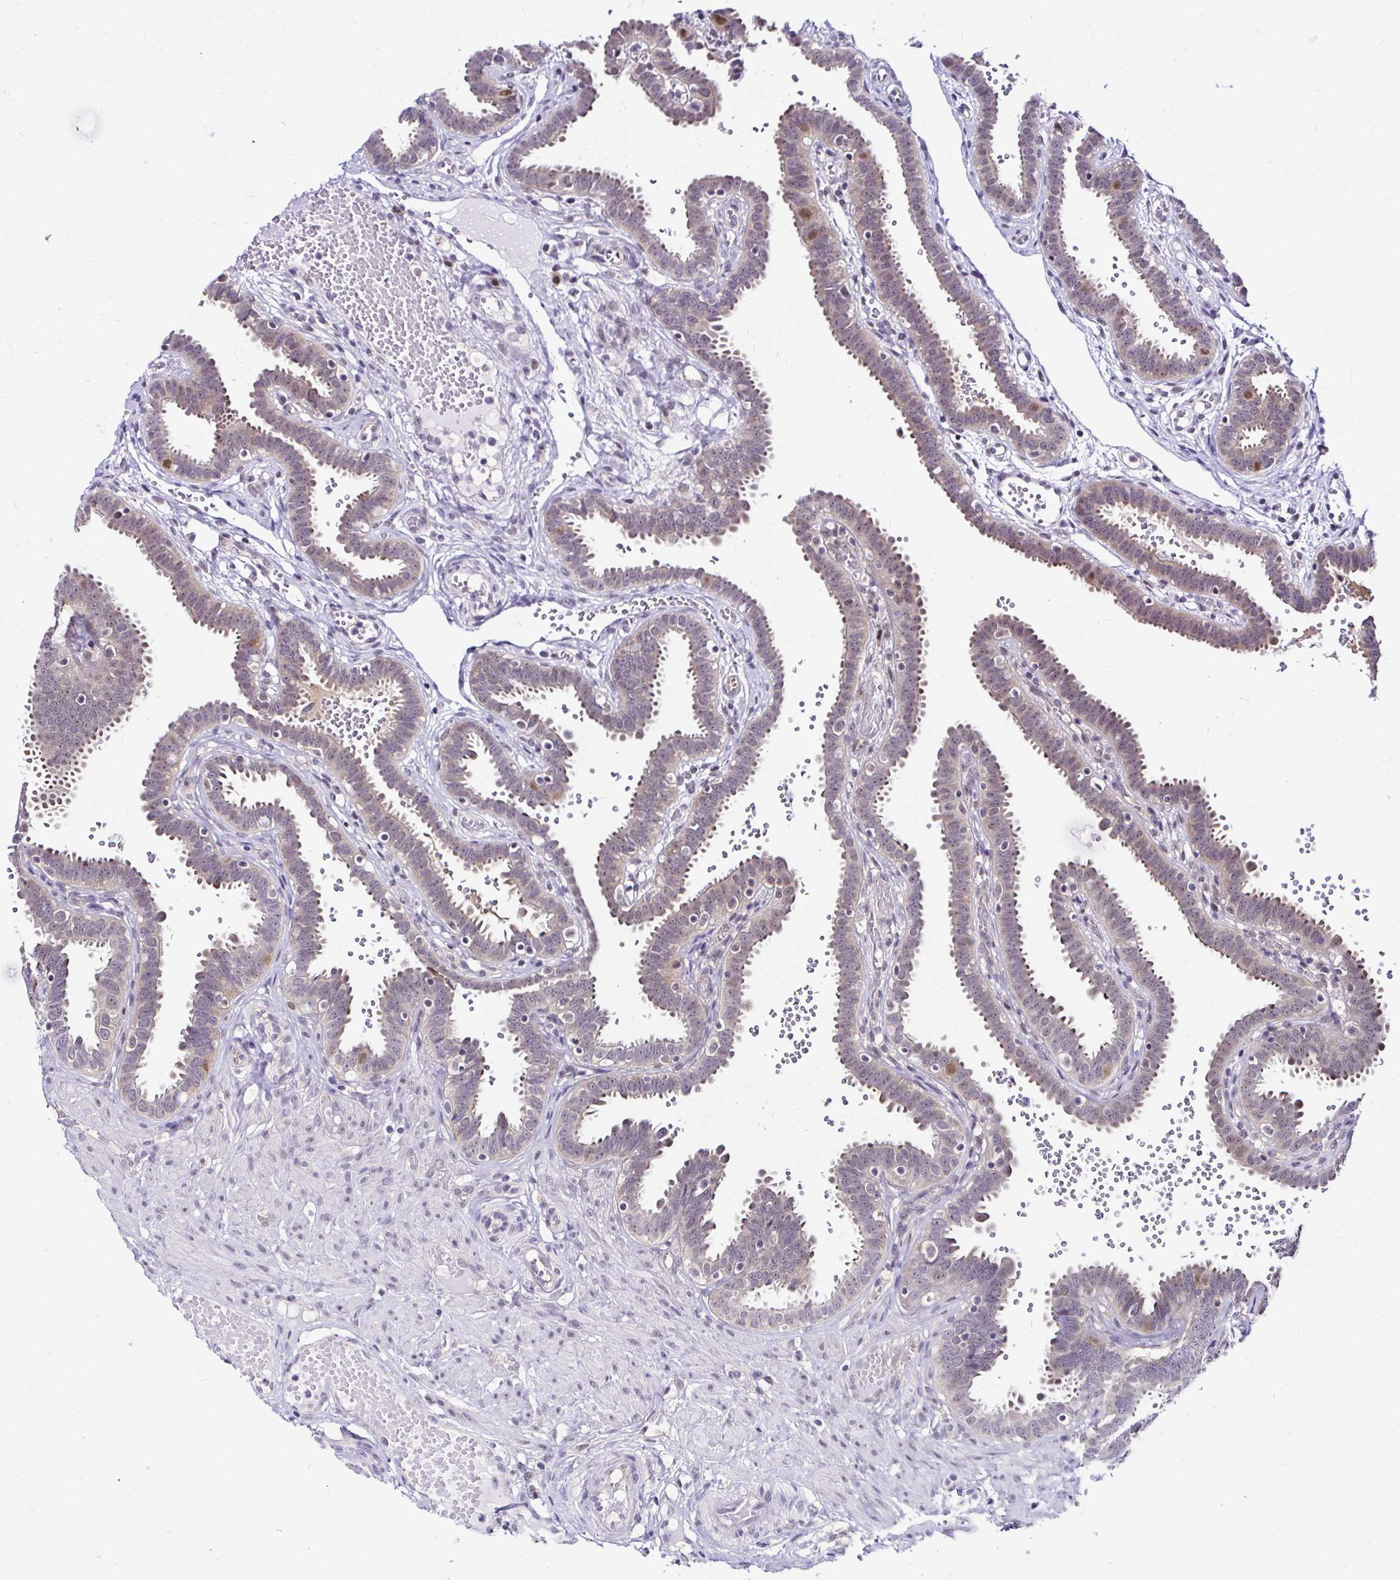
{"staining": {"intensity": "strong", "quantity": "<25%", "location": "nuclear"}, "tissue": "fallopian tube", "cell_type": "Glandular cells", "image_type": "normal", "snomed": [{"axis": "morphology", "description": "Normal tissue, NOS"}, {"axis": "topography", "description": "Fallopian tube"}], "caption": "About <25% of glandular cells in benign human fallopian tube reveal strong nuclear protein positivity as visualized by brown immunohistochemical staining.", "gene": "PSMD3", "patient": {"sex": "female", "age": 37}}